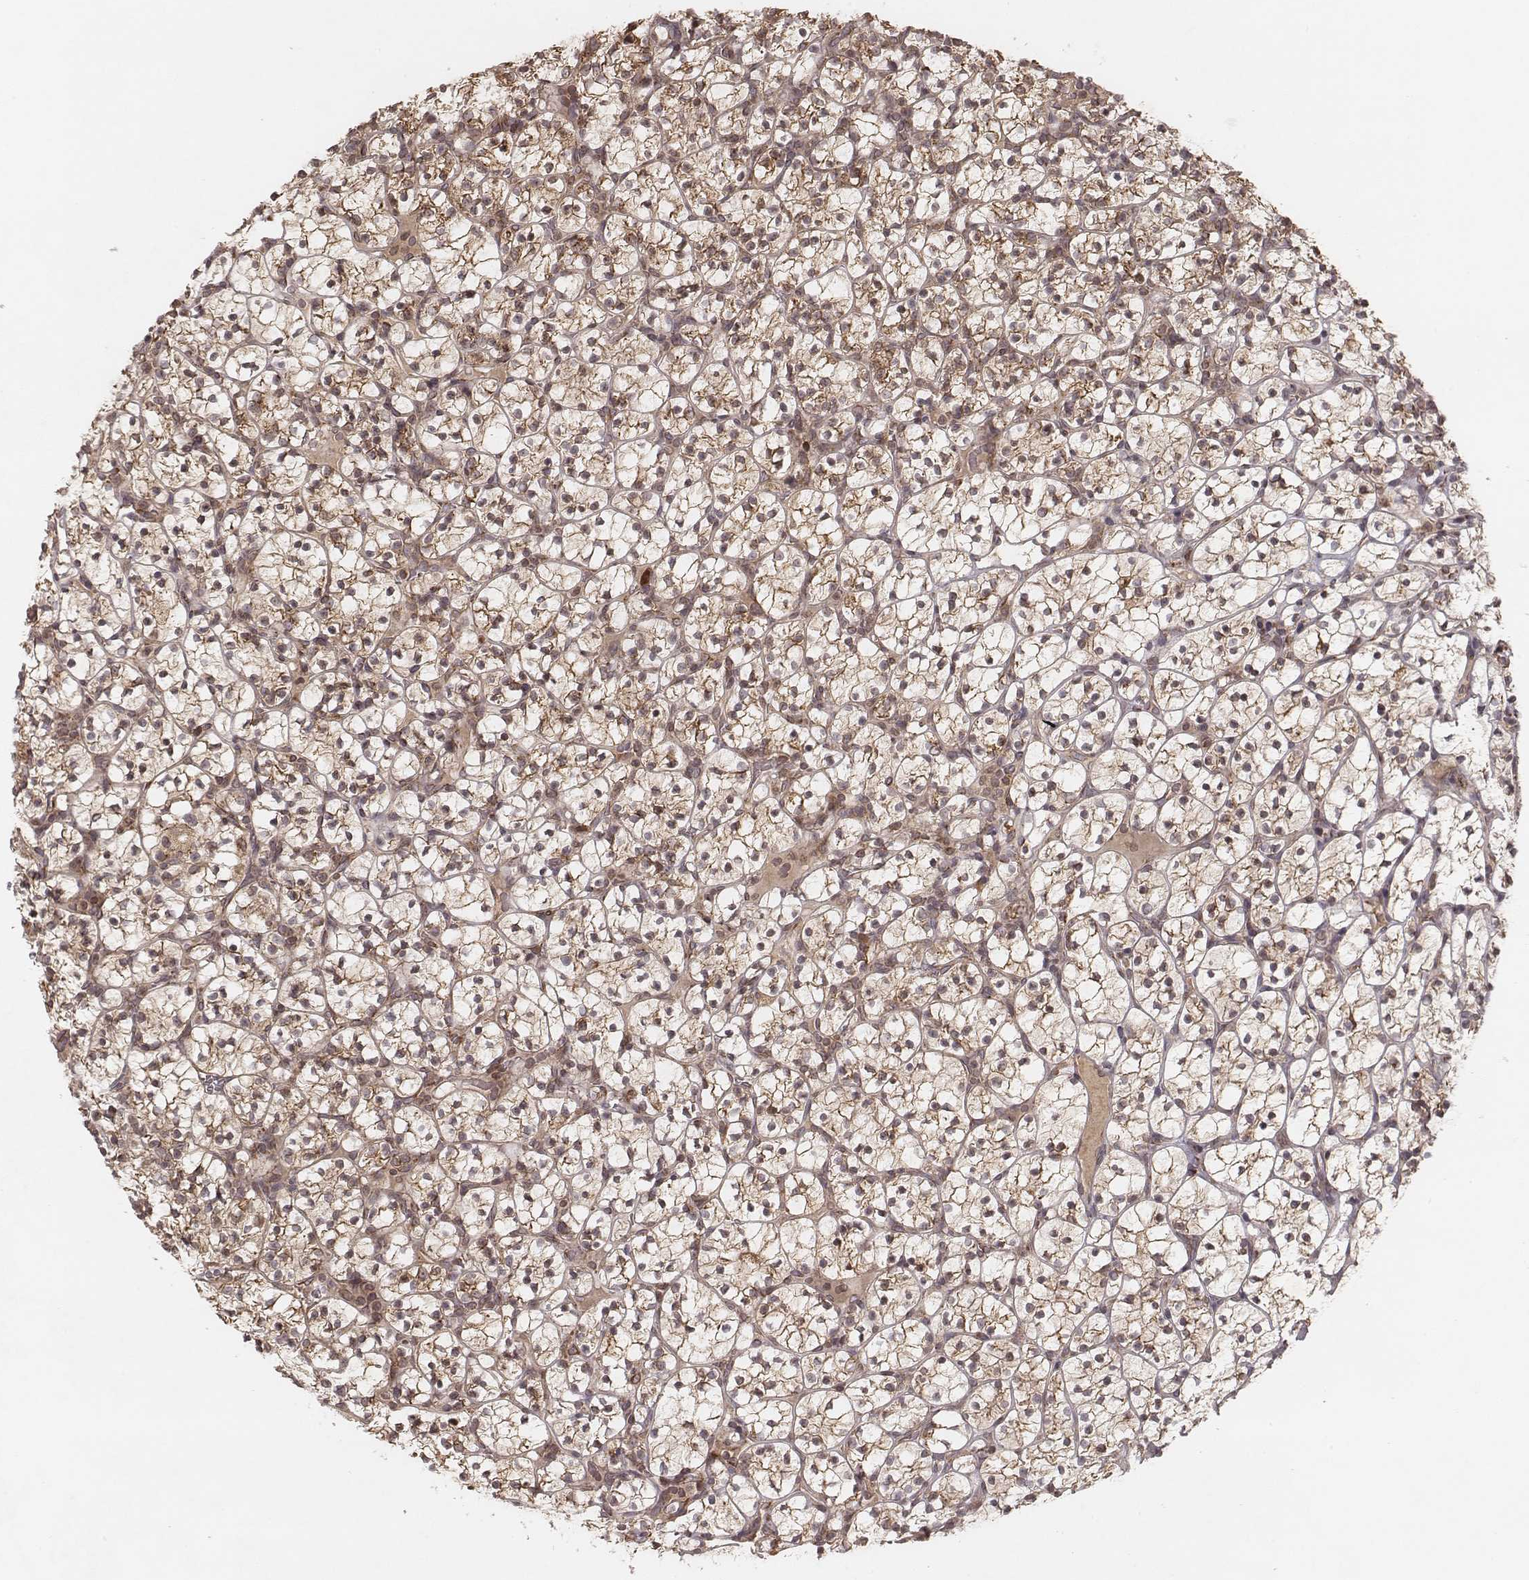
{"staining": {"intensity": "moderate", "quantity": ">75%", "location": "cytoplasmic/membranous"}, "tissue": "renal cancer", "cell_type": "Tumor cells", "image_type": "cancer", "snomed": [{"axis": "morphology", "description": "Adenocarcinoma, NOS"}, {"axis": "topography", "description": "Kidney"}], "caption": "A medium amount of moderate cytoplasmic/membranous expression is seen in approximately >75% of tumor cells in adenocarcinoma (renal) tissue. (DAB (3,3'-diaminobenzidine) = brown stain, brightfield microscopy at high magnification).", "gene": "MYO19", "patient": {"sex": "female", "age": 89}}